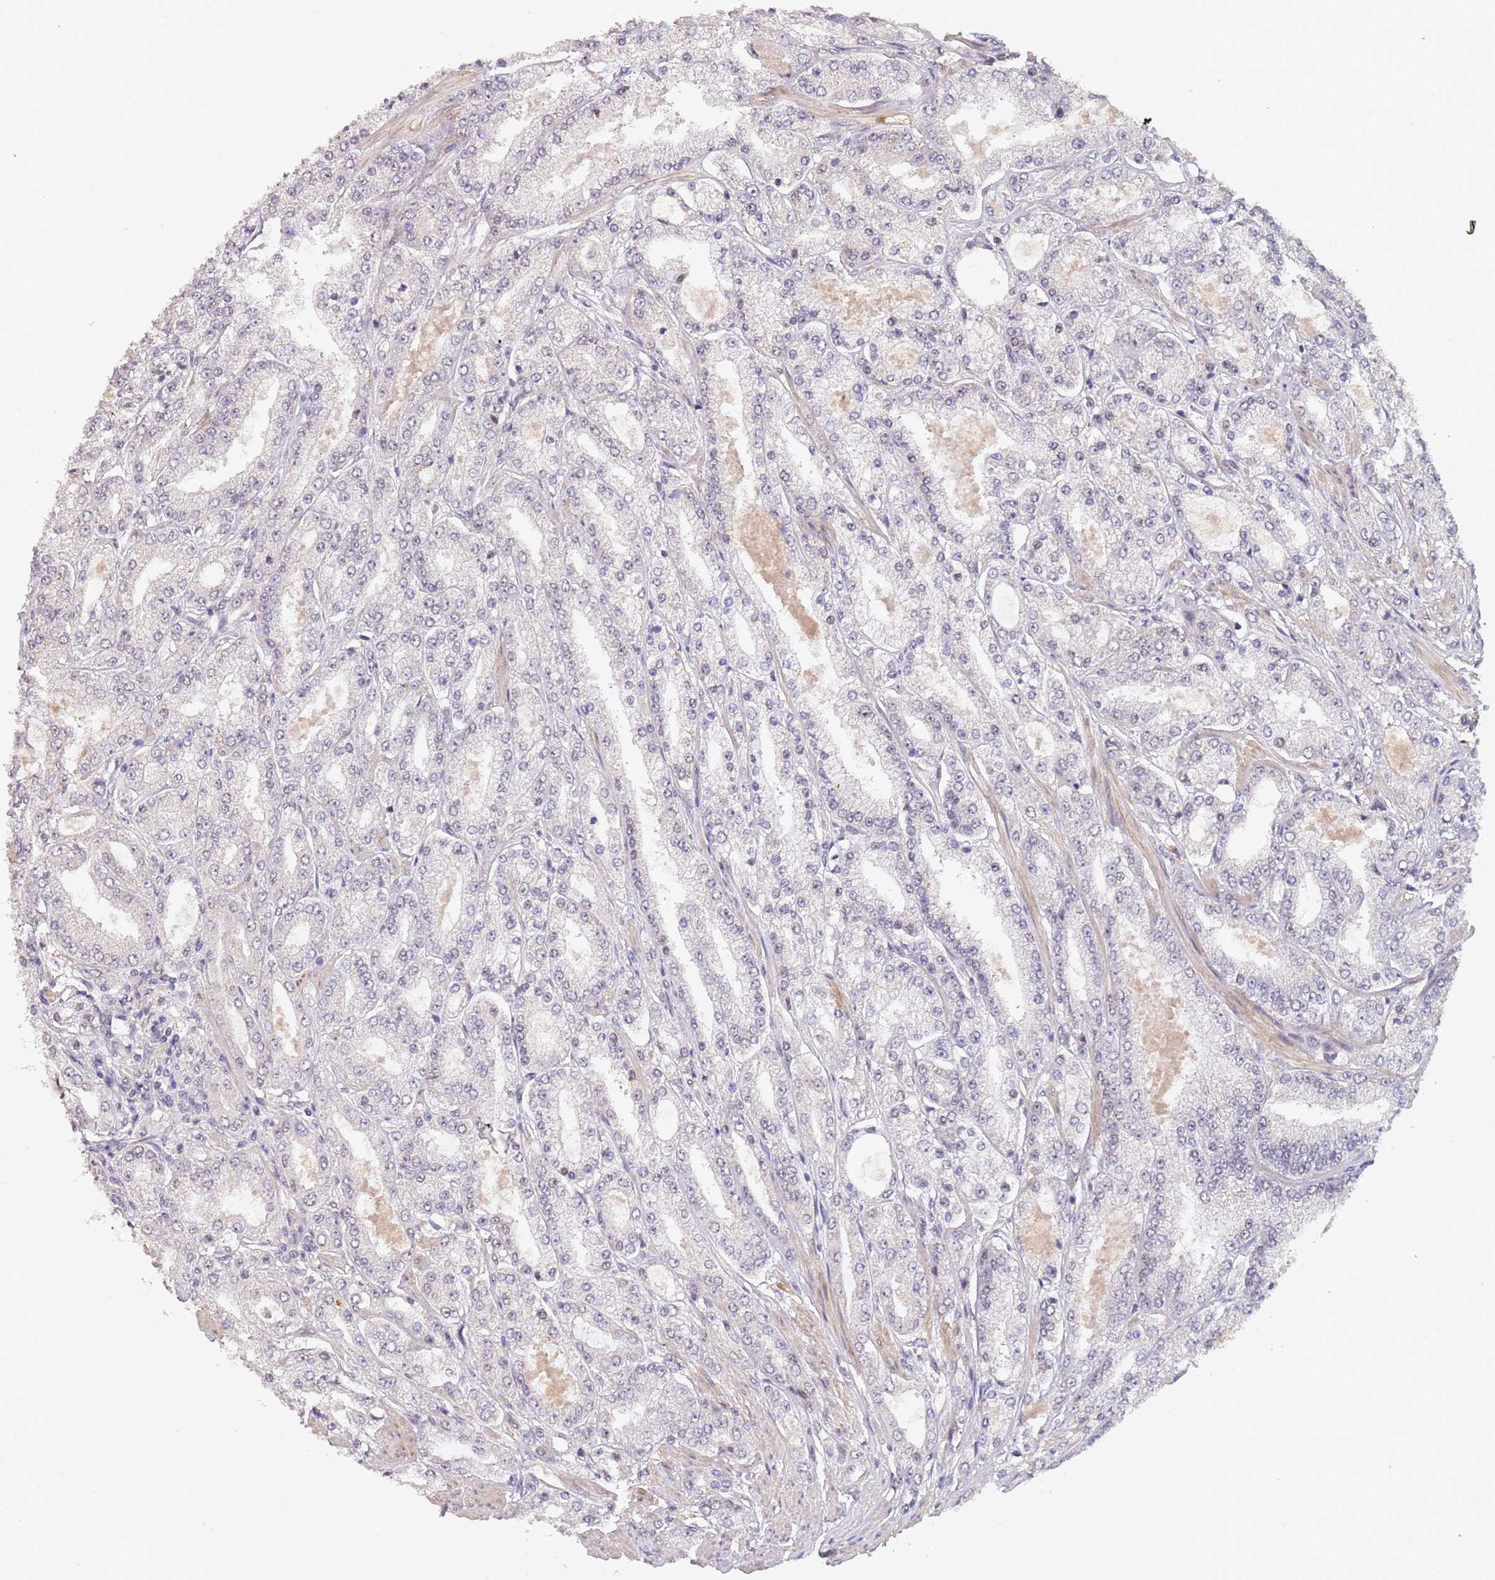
{"staining": {"intensity": "negative", "quantity": "none", "location": "none"}, "tissue": "prostate cancer", "cell_type": "Tumor cells", "image_type": "cancer", "snomed": [{"axis": "morphology", "description": "Adenocarcinoma, High grade"}, {"axis": "topography", "description": "Prostate"}], "caption": "This is a micrograph of immunohistochemistry staining of prostate cancer (adenocarcinoma (high-grade)), which shows no staining in tumor cells.", "gene": "CIZ1", "patient": {"sex": "male", "age": 68}}